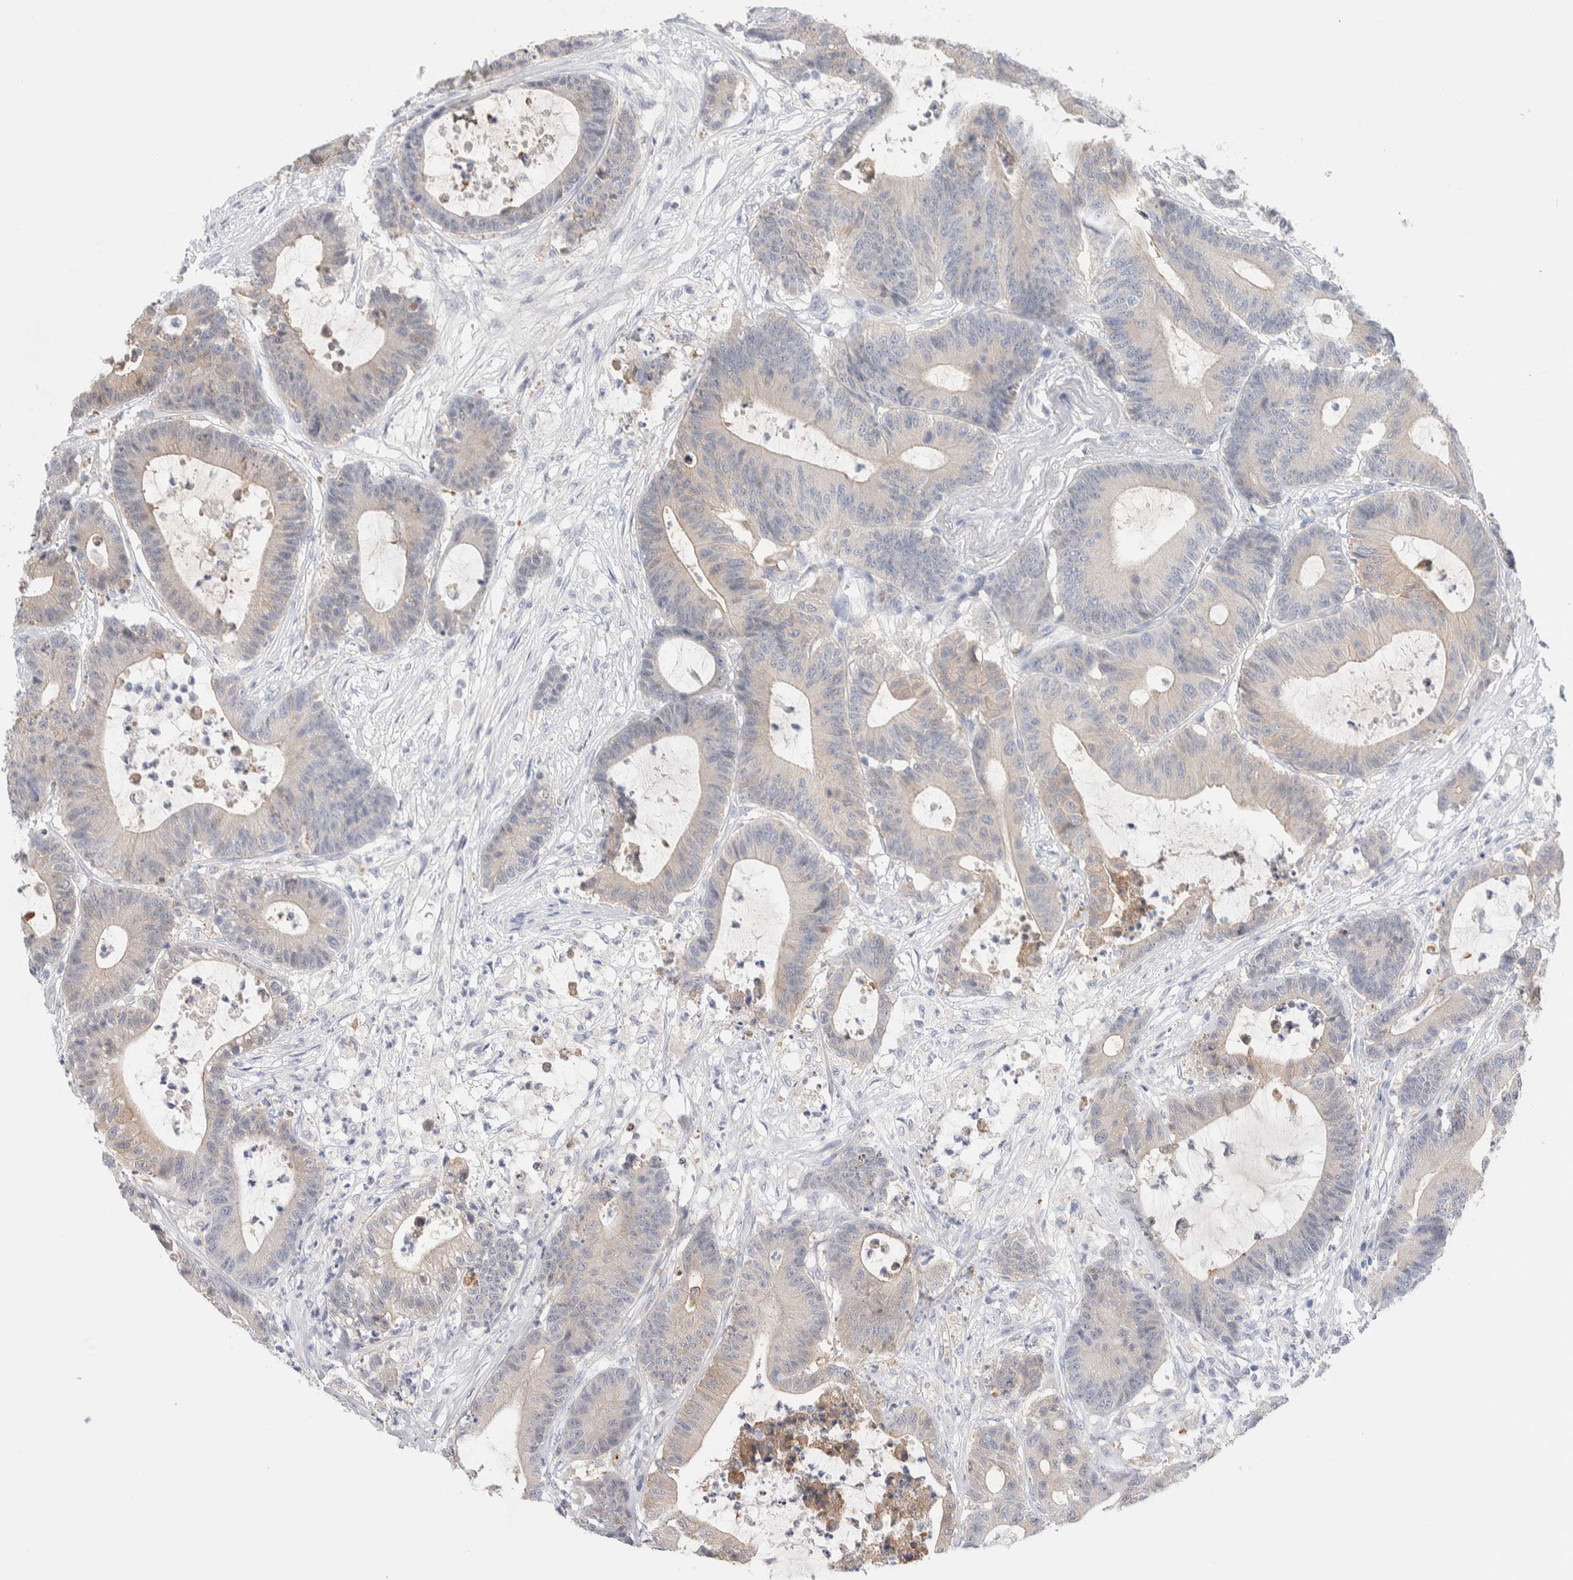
{"staining": {"intensity": "weak", "quantity": "<25%", "location": "cytoplasmic/membranous"}, "tissue": "colorectal cancer", "cell_type": "Tumor cells", "image_type": "cancer", "snomed": [{"axis": "morphology", "description": "Adenocarcinoma, NOS"}, {"axis": "topography", "description": "Colon"}], "caption": "An immunohistochemistry image of colorectal cancer is shown. There is no staining in tumor cells of colorectal cancer.", "gene": "GDA", "patient": {"sex": "female", "age": 84}}